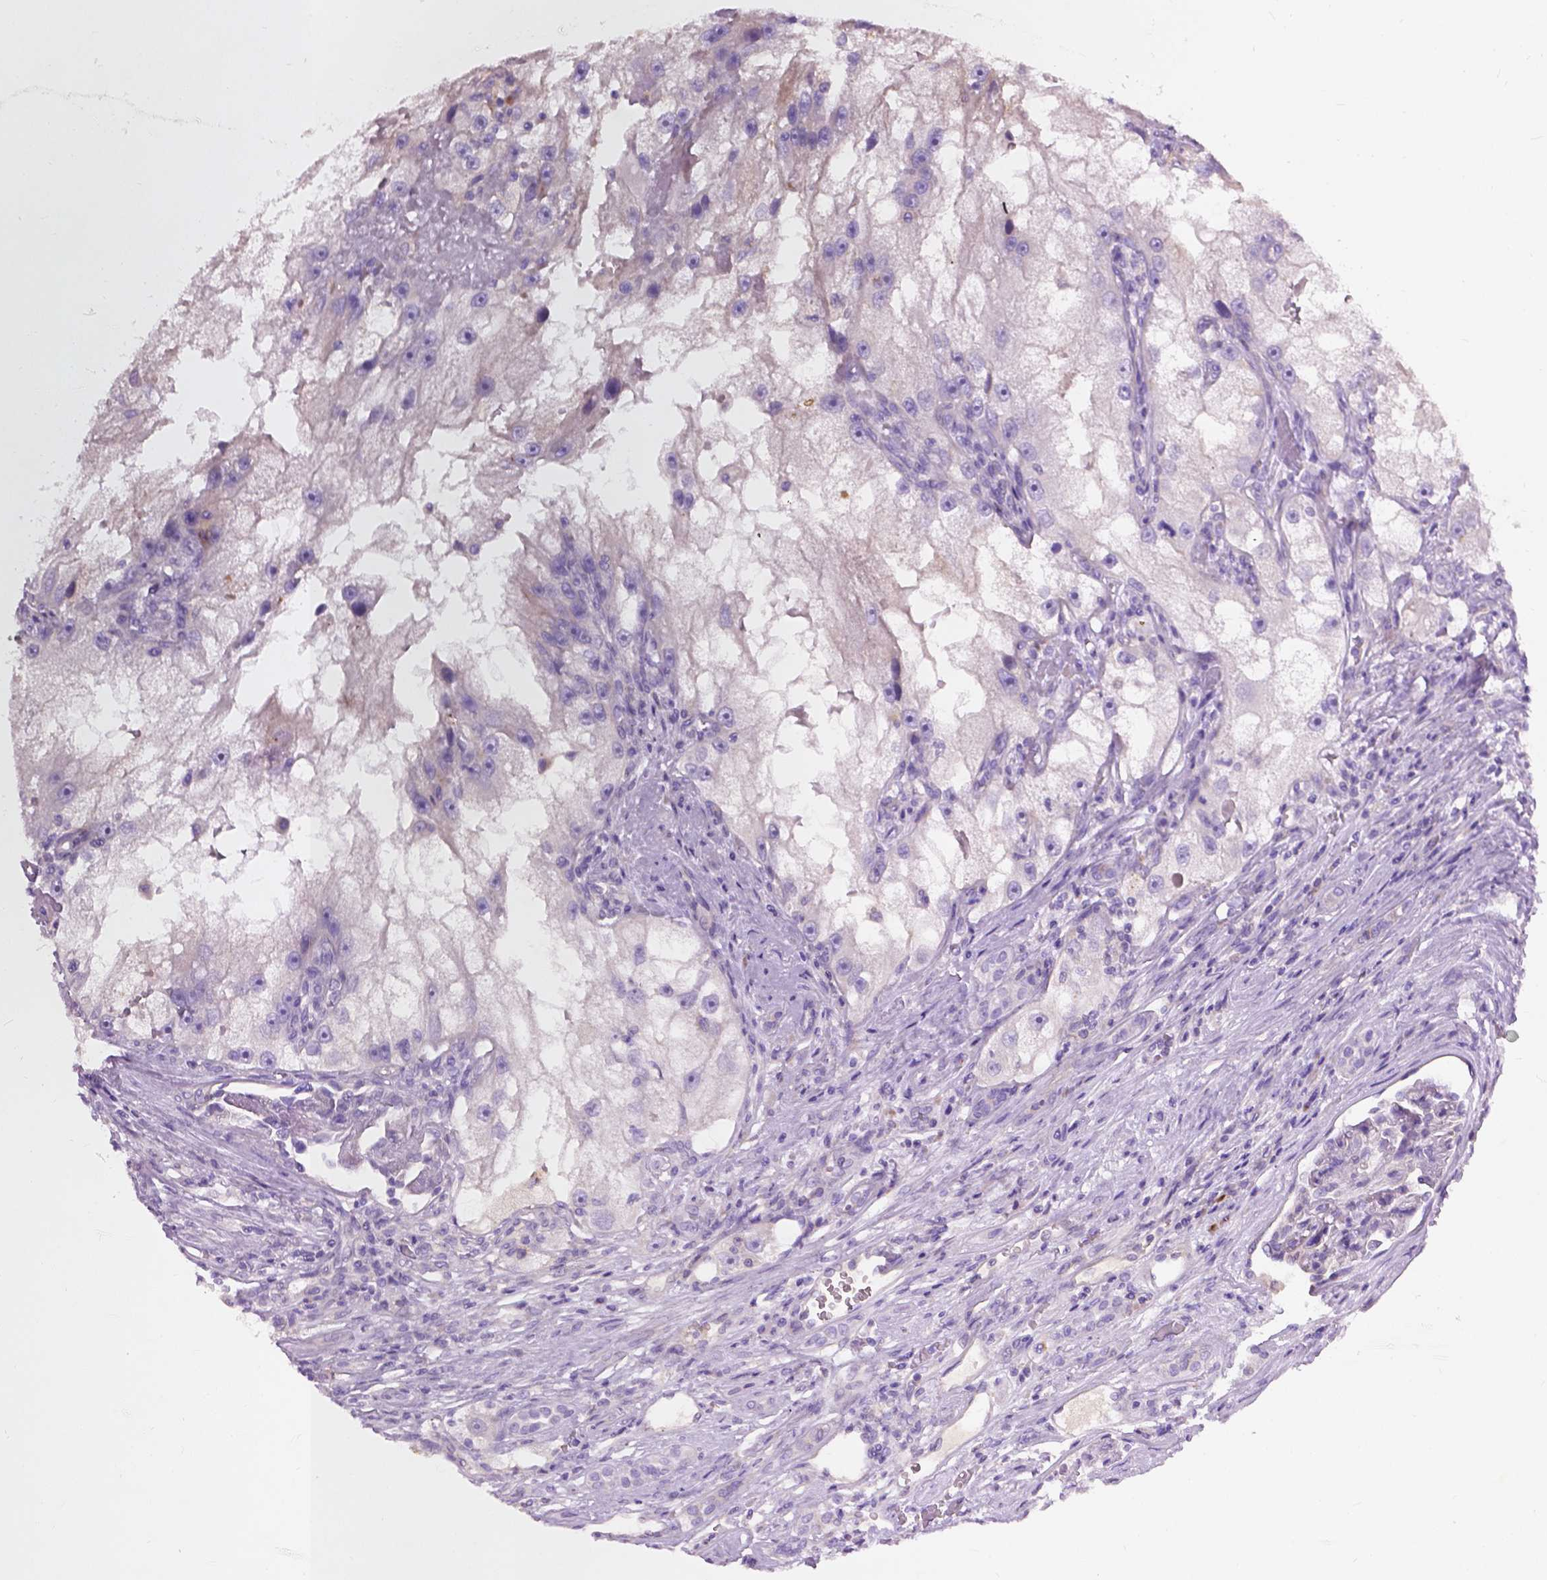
{"staining": {"intensity": "negative", "quantity": "none", "location": "none"}, "tissue": "renal cancer", "cell_type": "Tumor cells", "image_type": "cancer", "snomed": [{"axis": "morphology", "description": "Adenocarcinoma, NOS"}, {"axis": "topography", "description": "Kidney"}], "caption": "Tumor cells are negative for protein expression in human adenocarcinoma (renal).", "gene": "NOXO1", "patient": {"sex": "male", "age": 63}}